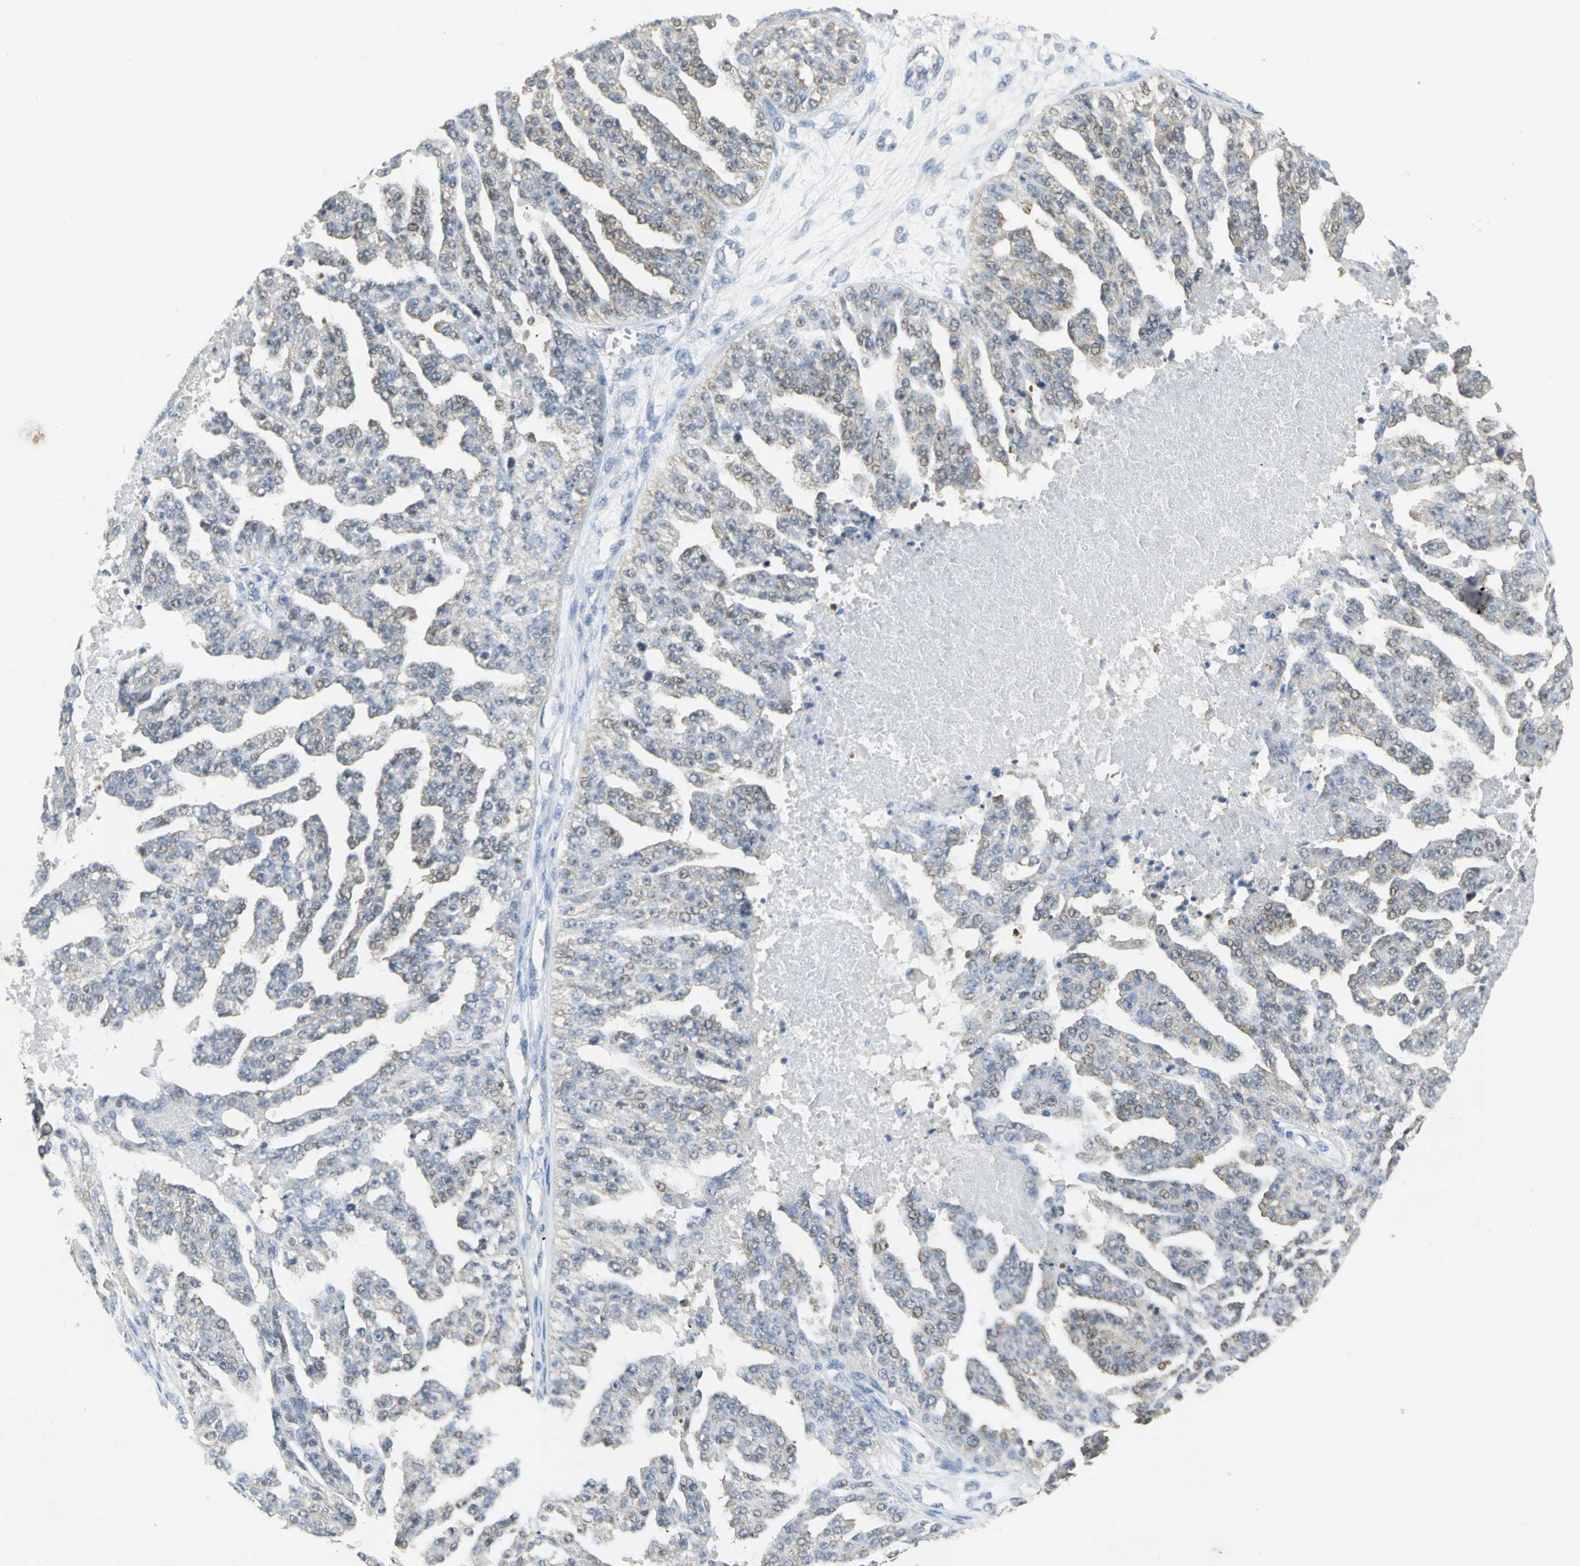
{"staining": {"intensity": "weak", "quantity": "25%-75%", "location": "nuclear"}, "tissue": "ovarian cancer", "cell_type": "Tumor cells", "image_type": "cancer", "snomed": [{"axis": "morphology", "description": "Cystadenocarcinoma, serous, NOS"}, {"axis": "topography", "description": "Ovary"}], "caption": "Ovarian cancer stained with a brown dye displays weak nuclear positive positivity in approximately 25%-75% of tumor cells.", "gene": "PPIA", "patient": {"sex": "female", "age": 58}}